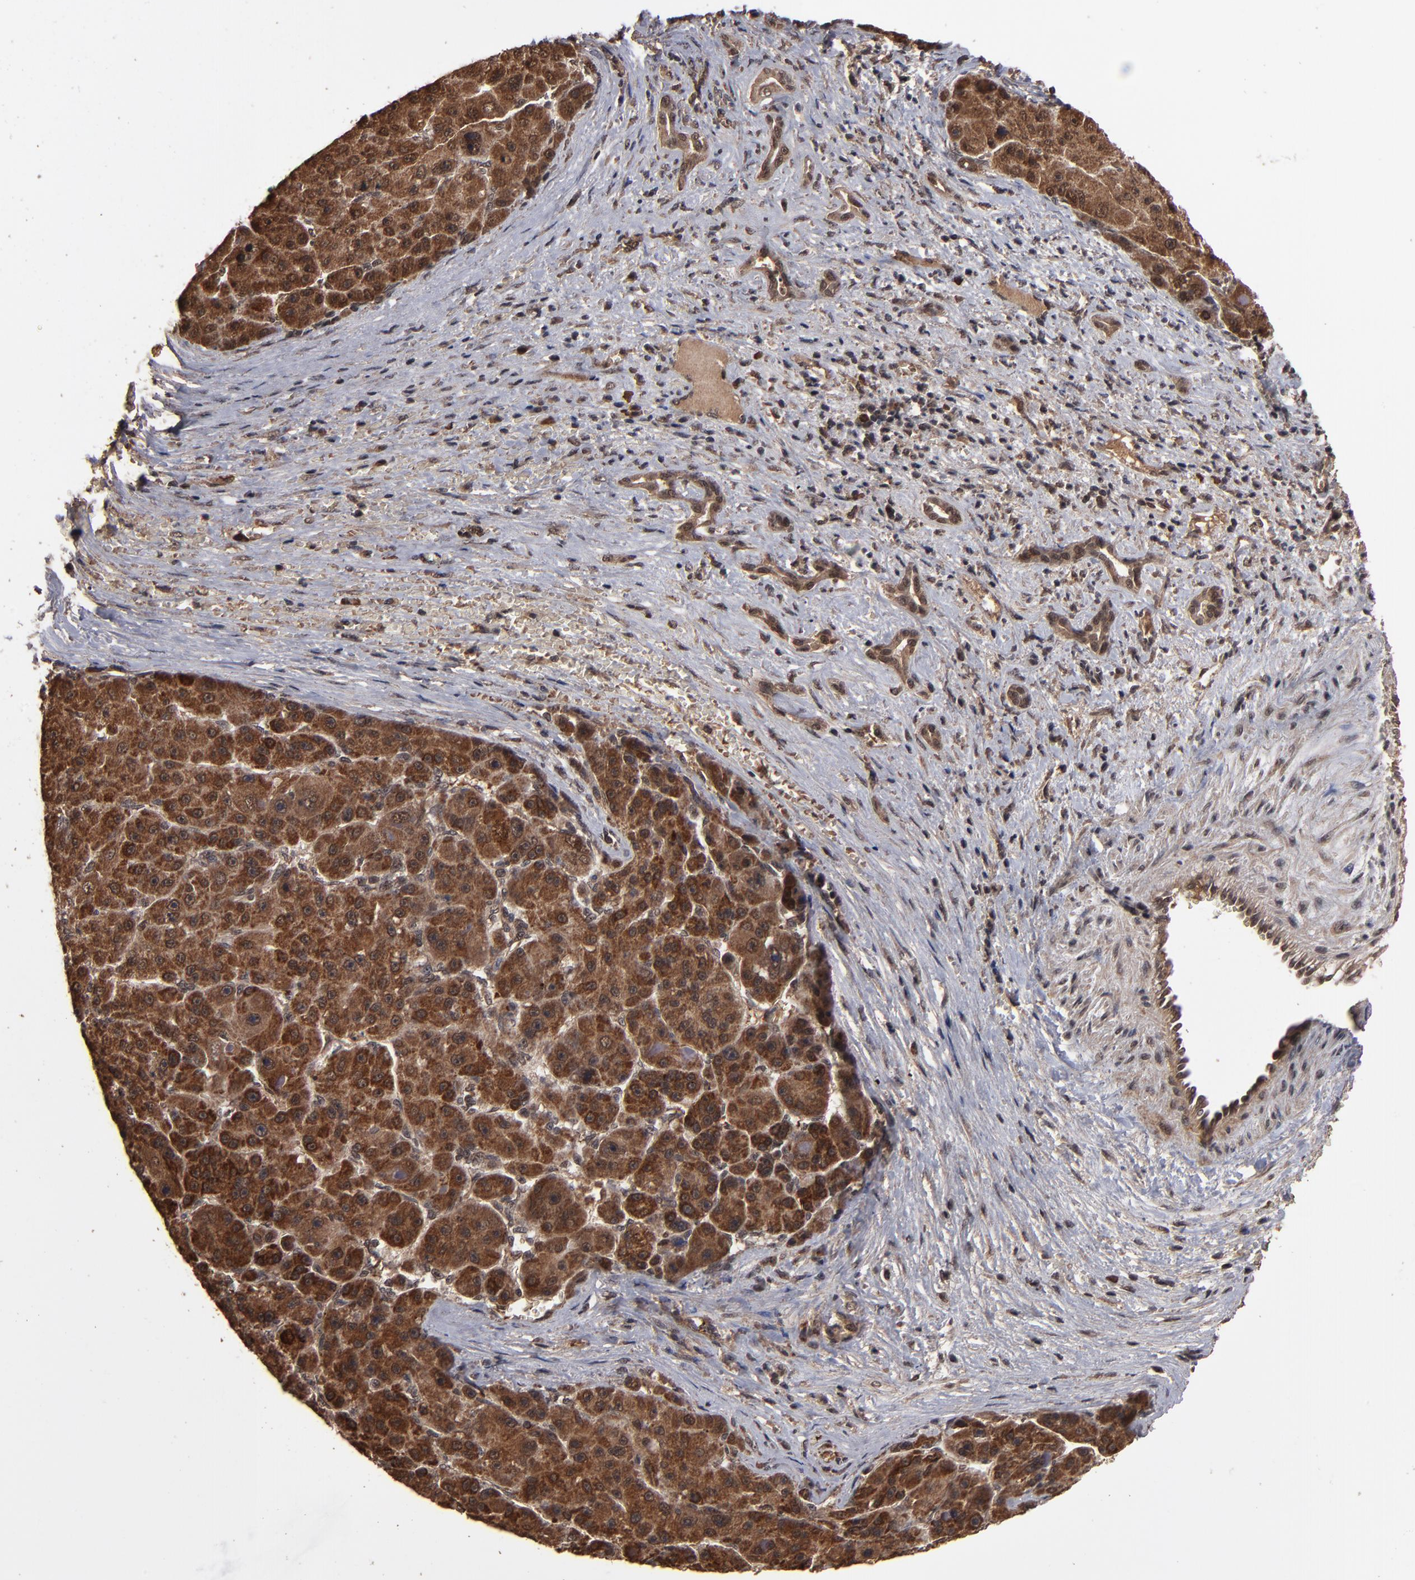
{"staining": {"intensity": "strong", "quantity": ">75%", "location": "cytoplasmic/membranous,nuclear"}, "tissue": "liver cancer", "cell_type": "Tumor cells", "image_type": "cancer", "snomed": [{"axis": "morphology", "description": "Carcinoma, Hepatocellular, NOS"}, {"axis": "topography", "description": "Liver"}], "caption": "Protein expression analysis of human liver hepatocellular carcinoma reveals strong cytoplasmic/membranous and nuclear positivity in approximately >75% of tumor cells. The staining was performed using DAB, with brown indicating positive protein expression. Nuclei are stained blue with hematoxylin.", "gene": "NXF2B", "patient": {"sex": "male", "age": 76}}